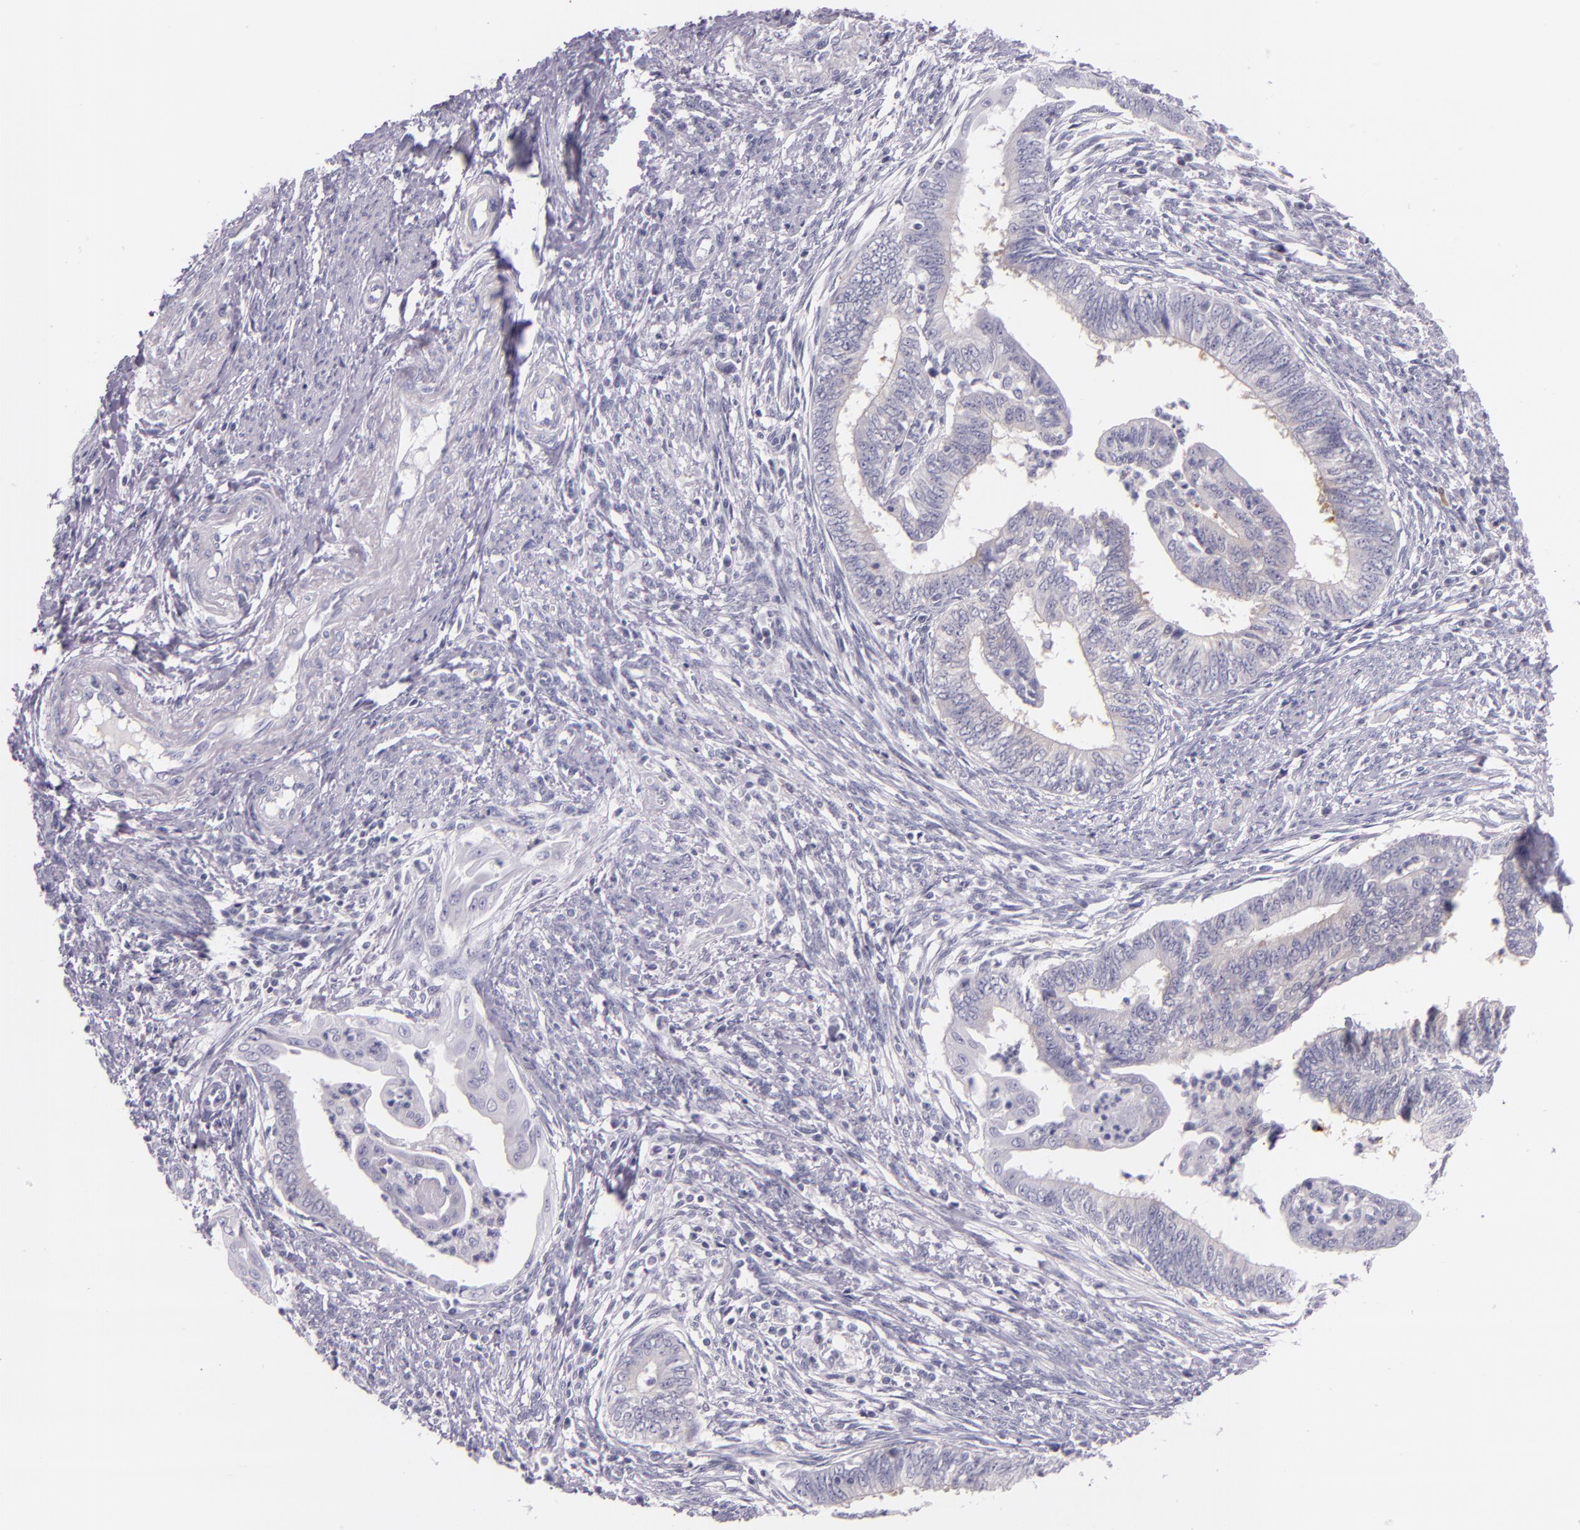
{"staining": {"intensity": "negative", "quantity": "none", "location": "none"}, "tissue": "endometrial cancer", "cell_type": "Tumor cells", "image_type": "cancer", "snomed": [{"axis": "morphology", "description": "Adenocarcinoma, NOS"}, {"axis": "topography", "description": "Endometrium"}], "caption": "The photomicrograph exhibits no staining of tumor cells in adenocarcinoma (endometrial). Nuclei are stained in blue.", "gene": "HSP90AA1", "patient": {"sex": "female", "age": 66}}